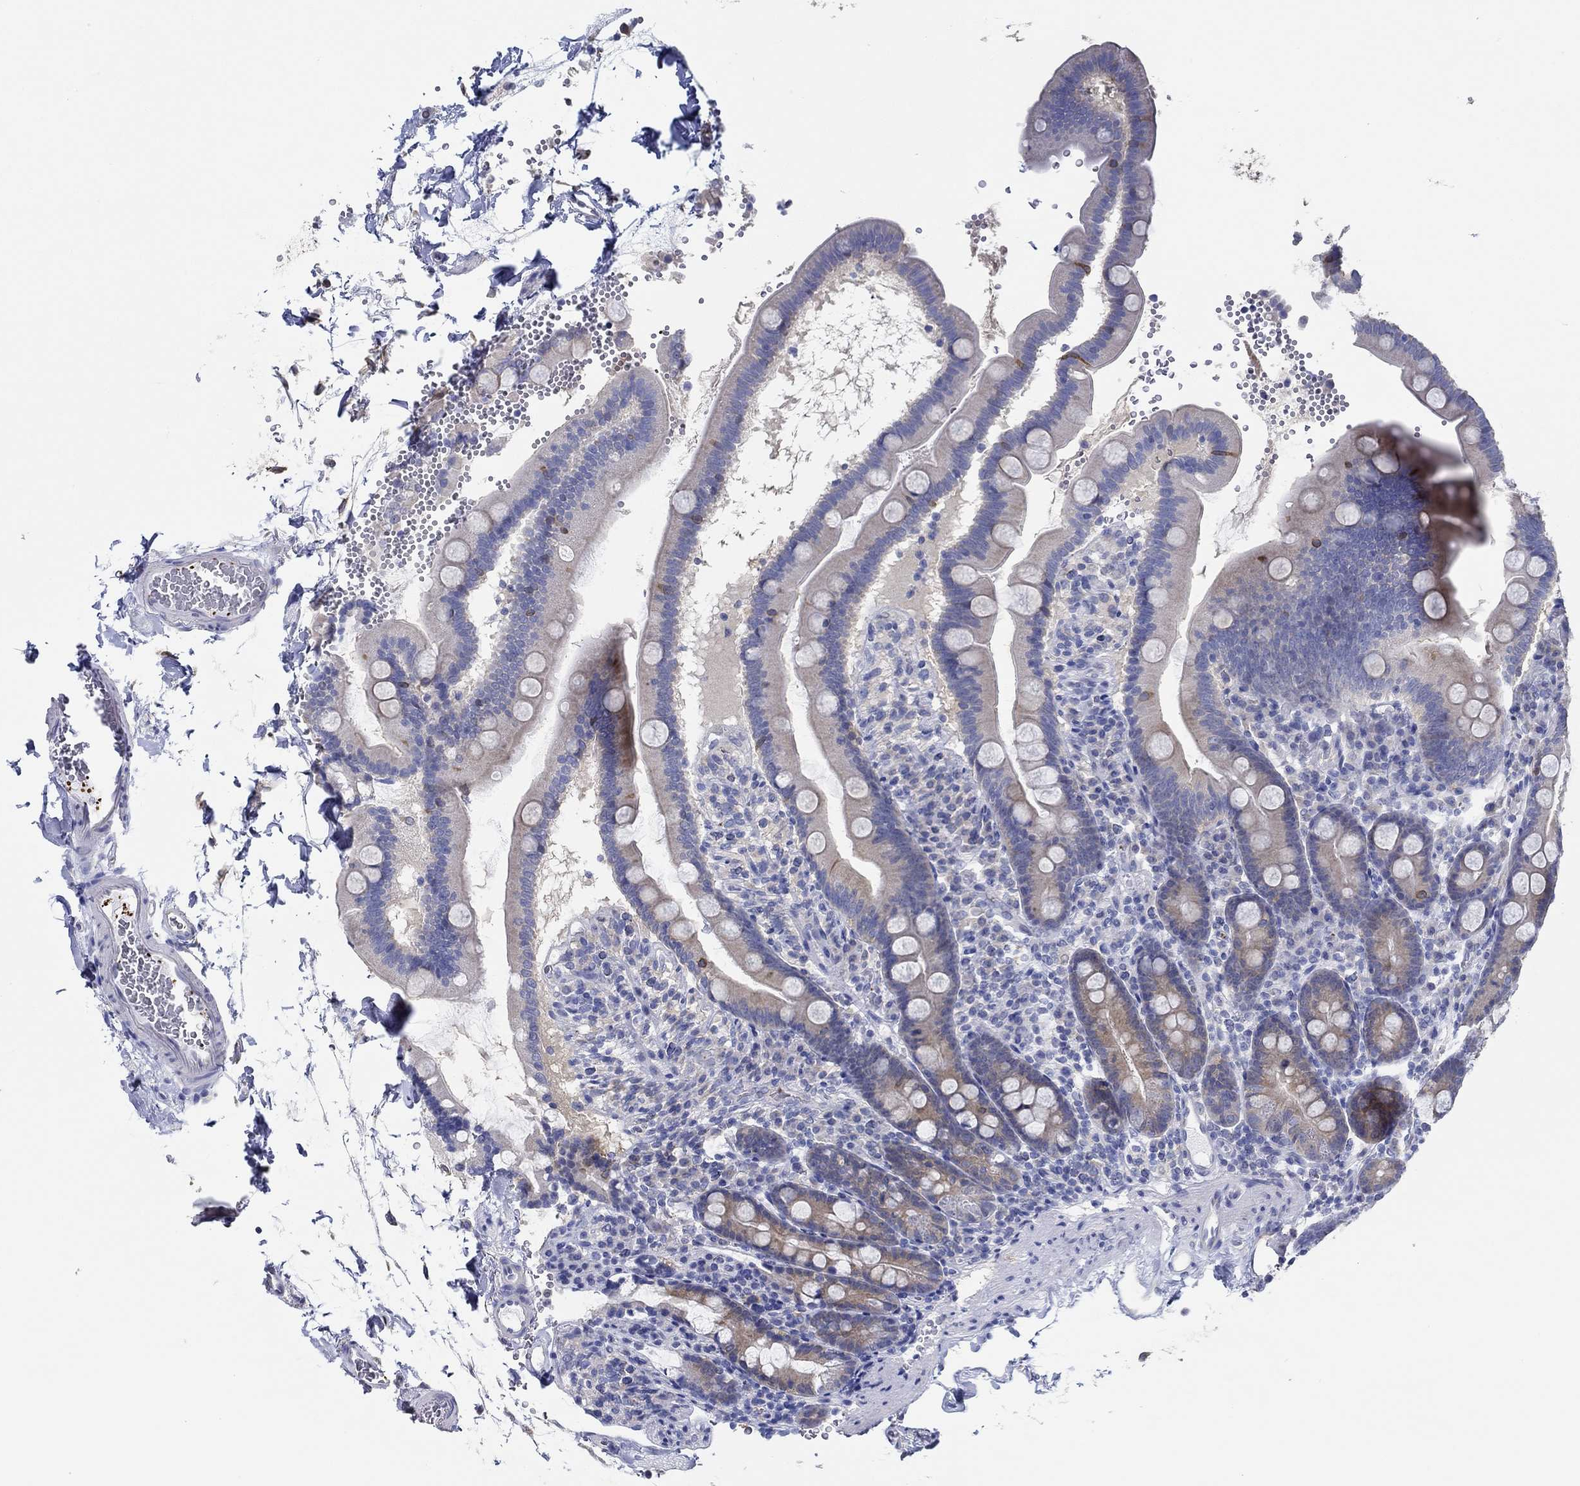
{"staining": {"intensity": "moderate", "quantity": "<25%", "location": "cytoplasmic/membranous"}, "tissue": "duodenum", "cell_type": "Glandular cells", "image_type": "normal", "snomed": [{"axis": "morphology", "description": "Normal tissue, NOS"}, {"axis": "topography", "description": "Duodenum"}], "caption": "A brown stain labels moderate cytoplasmic/membranous positivity of a protein in glandular cells of unremarkable duodenum. (DAB IHC with brightfield microscopy, high magnification).", "gene": "SLC27A3", "patient": {"sex": "male", "age": 59}}